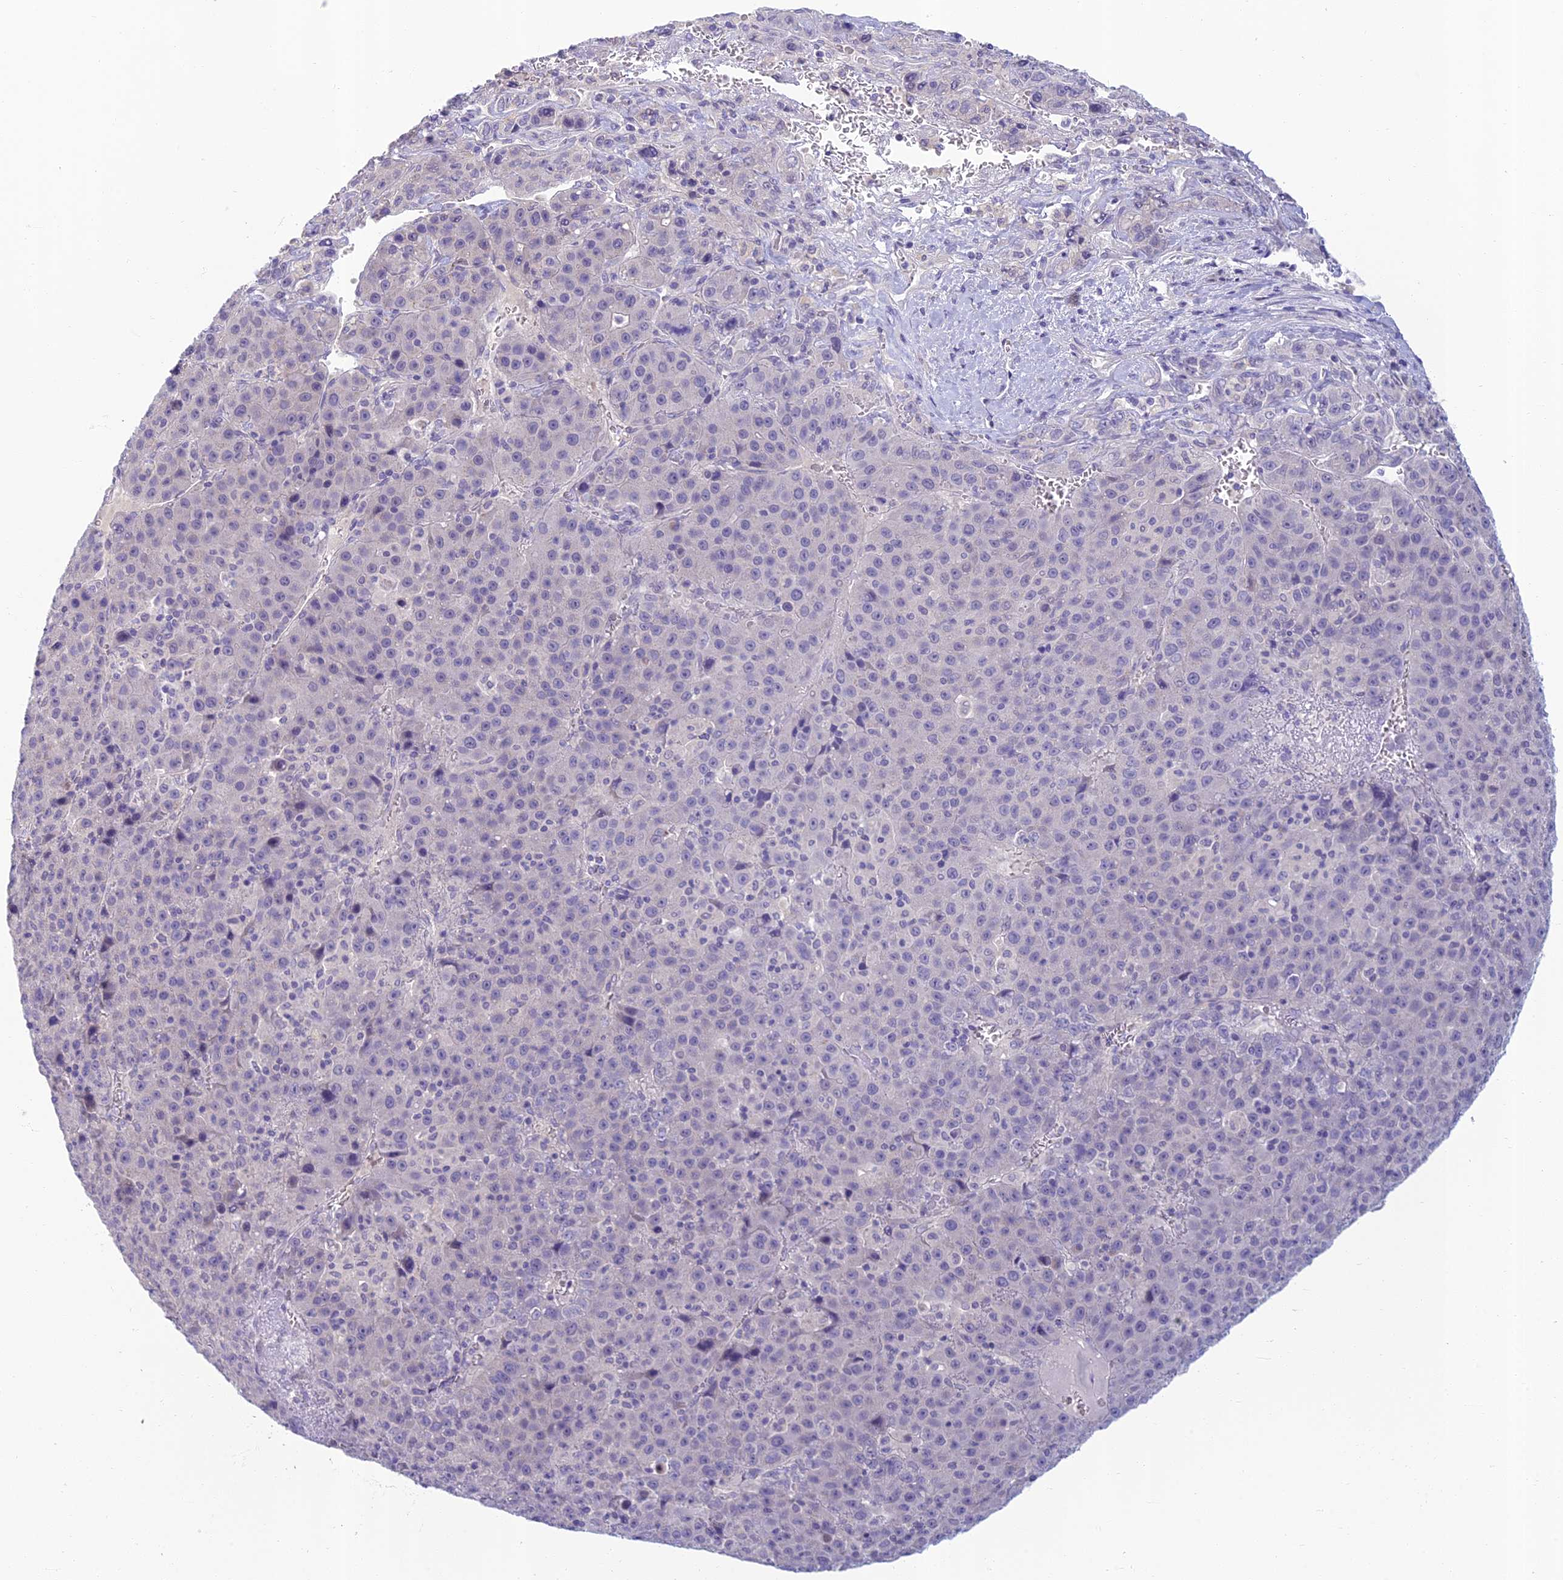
{"staining": {"intensity": "negative", "quantity": "none", "location": "none"}, "tissue": "liver cancer", "cell_type": "Tumor cells", "image_type": "cancer", "snomed": [{"axis": "morphology", "description": "Carcinoma, Hepatocellular, NOS"}, {"axis": "topography", "description": "Liver"}], "caption": "Immunohistochemistry micrograph of hepatocellular carcinoma (liver) stained for a protein (brown), which displays no staining in tumor cells. Nuclei are stained in blue.", "gene": "SLC25A41", "patient": {"sex": "female", "age": 53}}